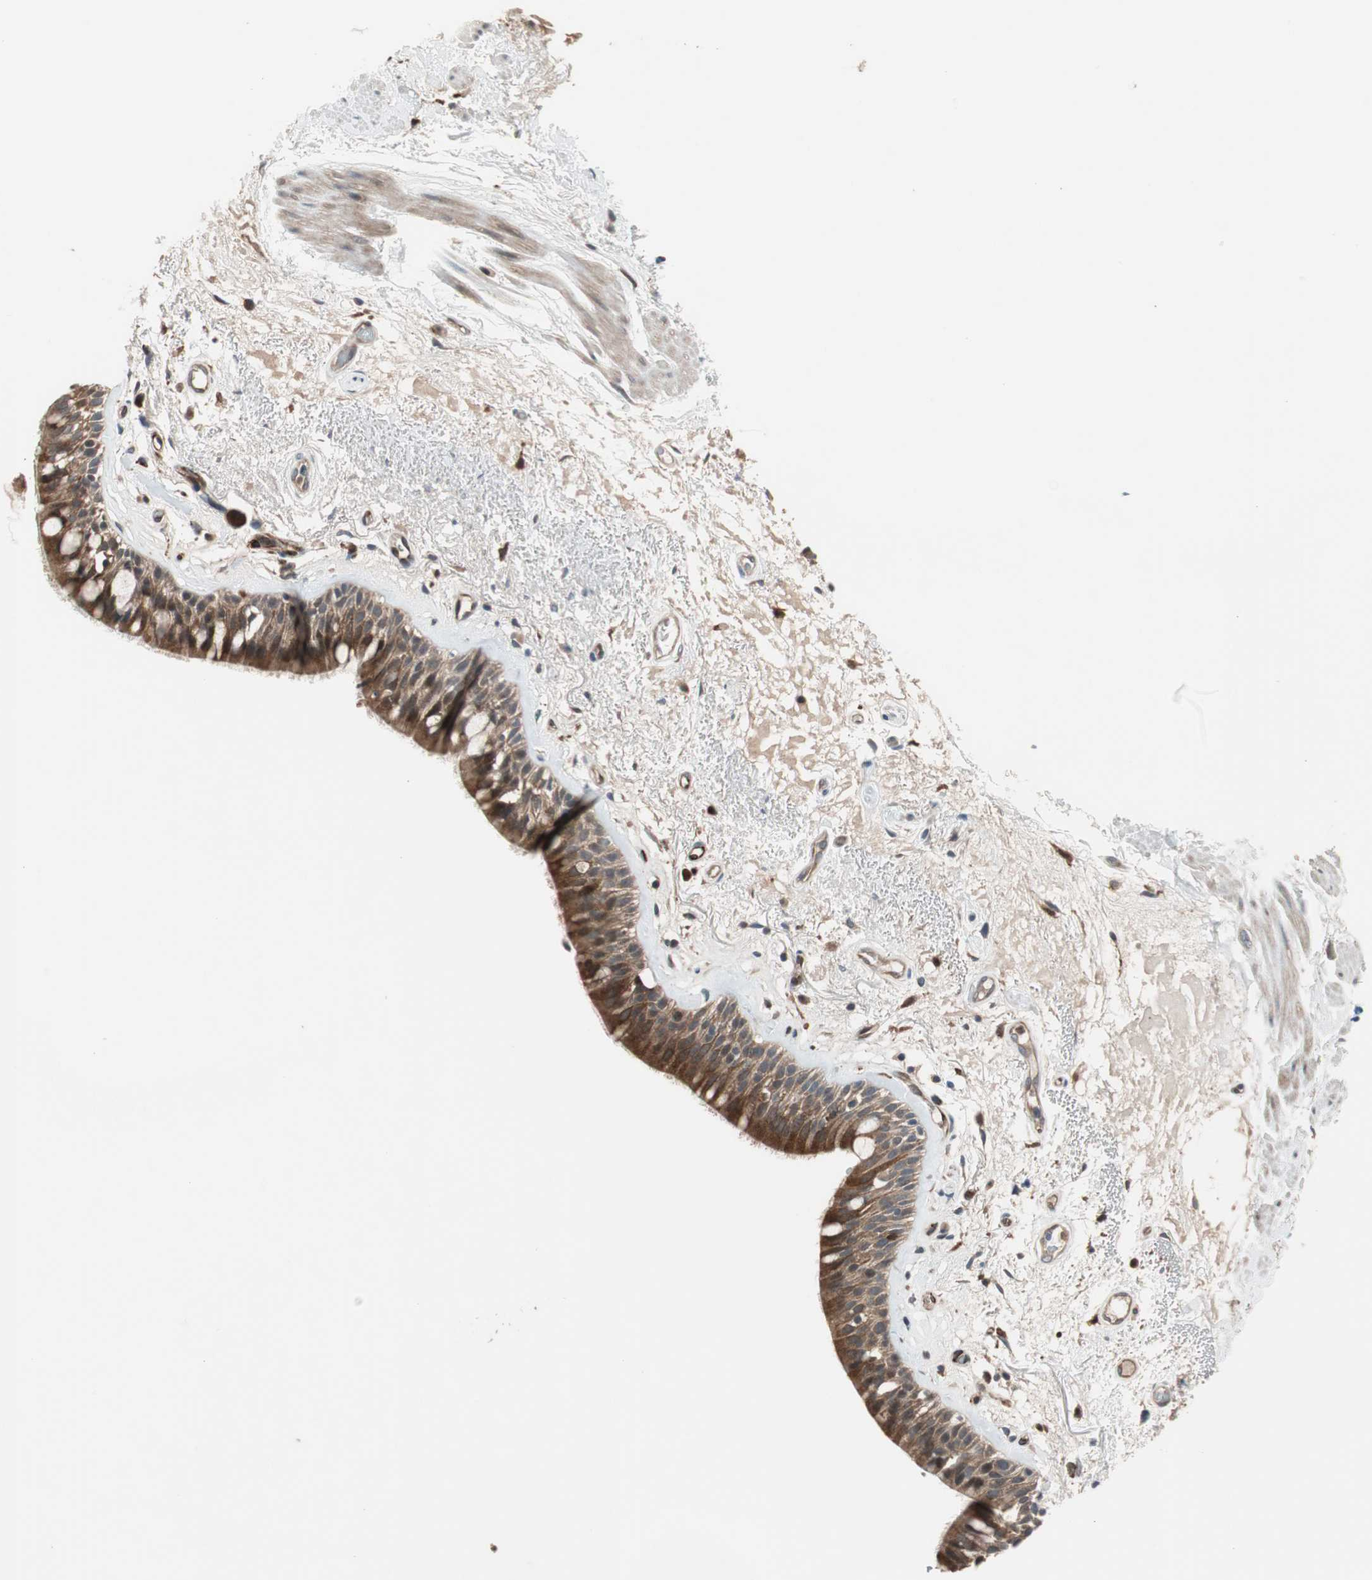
{"staining": {"intensity": "strong", "quantity": "25%-75%", "location": "cytoplasmic/membranous,nuclear"}, "tissue": "bronchus", "cell_type": "Respiratory epithelial cells", "image_type": "normal", "snomed": [{"axis": "morphology", "description": "Normal tissue, NOS"}, {"axis": "topography", "description": "Bronchus"}], "caption": "Bronchus stained with a brown dye exhibits strong cytoplasmic/membranous,nuclear positive staining in about 25%-75% of respiratory epithelial cells.", "gene": "P3R3URF", "patient": {"sex": "male", "age": 66}}